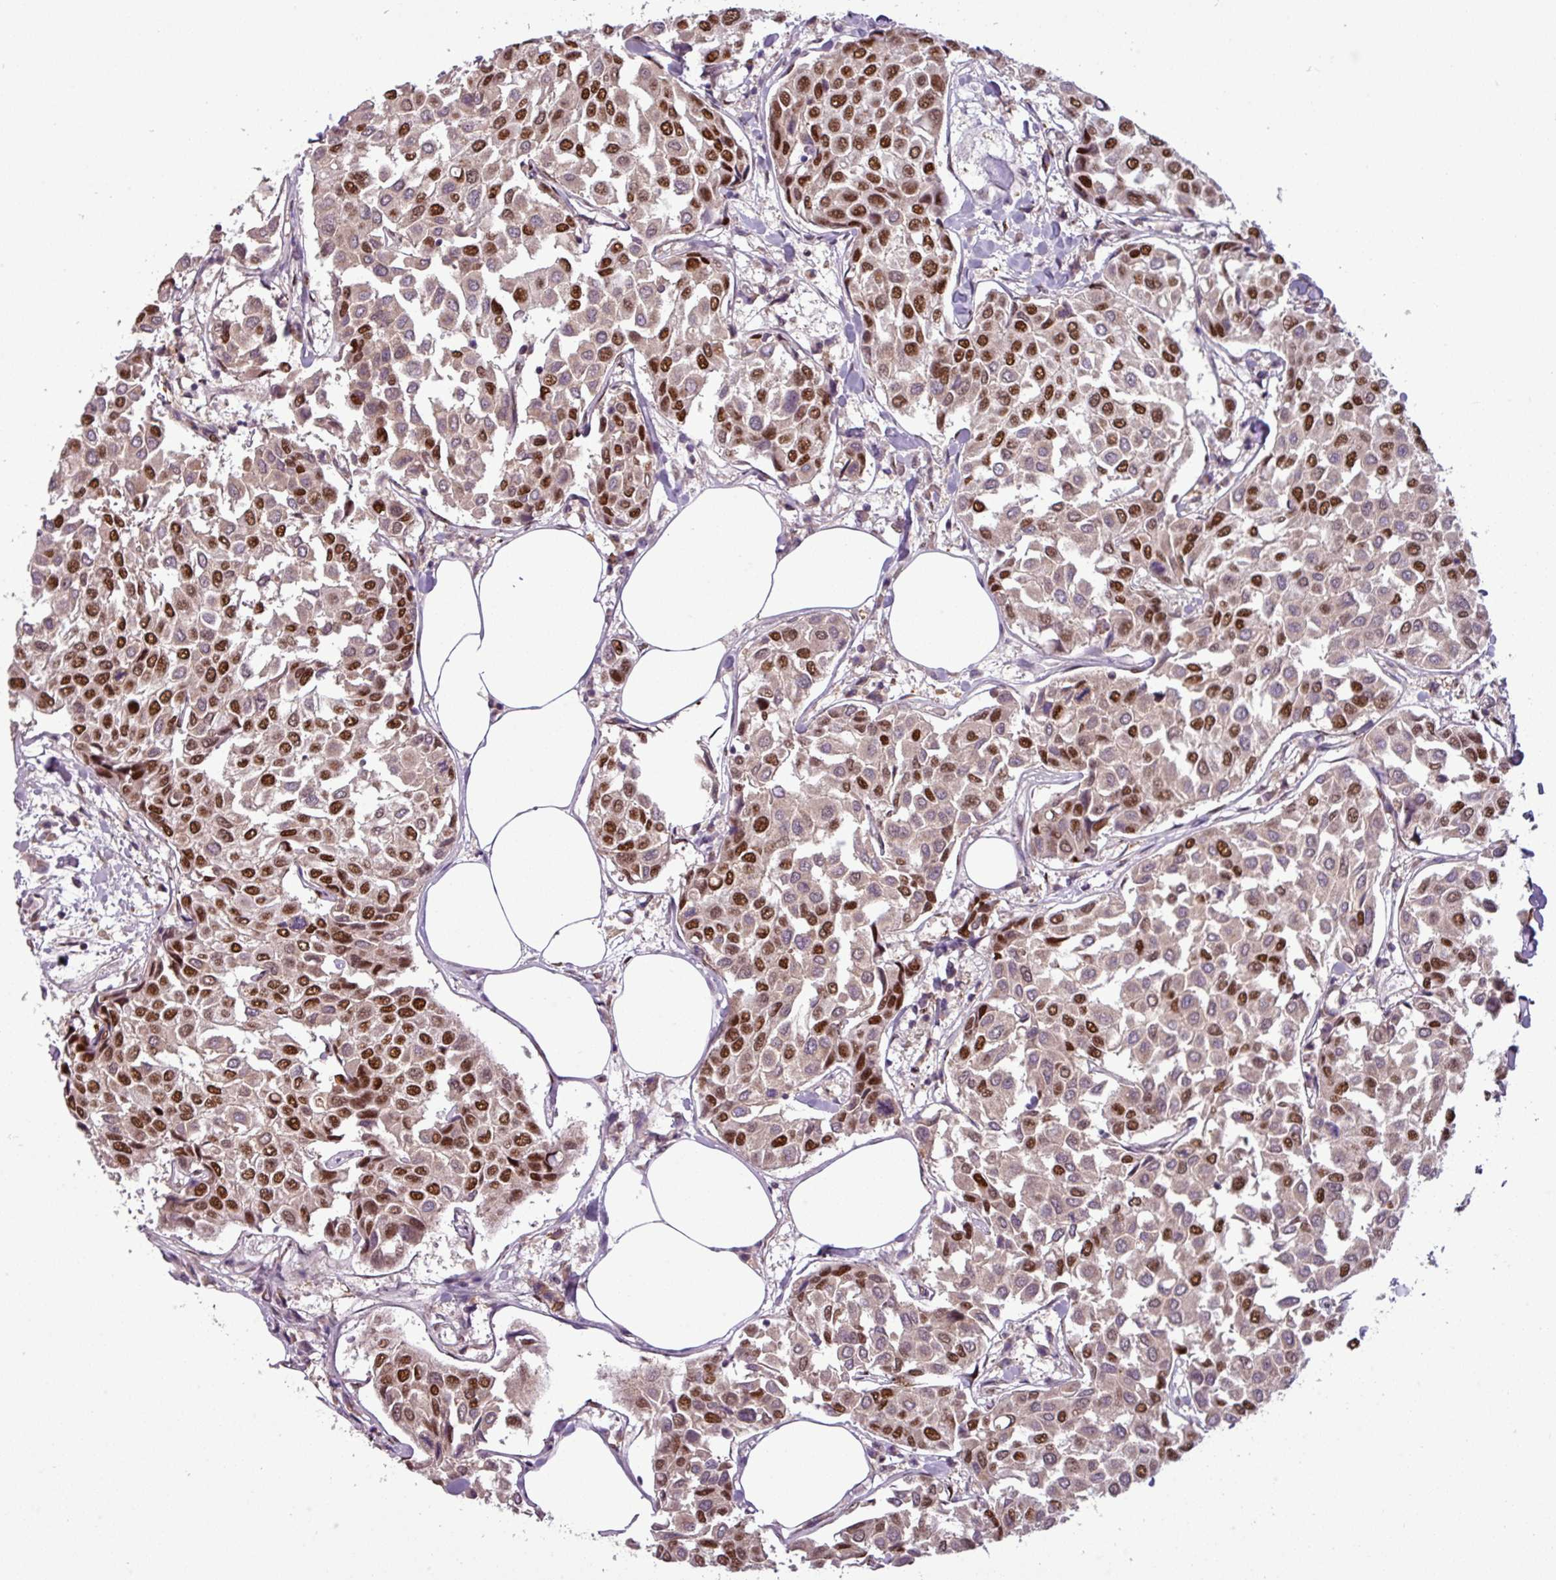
{"staining": {"intensity": "strong", "quantity": ">75%", "location": "nuclear"}, "tissue": "breast cancer", "cell_type": "Tumor cells", "image_type": "cancer", "snomed": [{"axis": "morphology", "description": "Duct carcinoma"}, {"axis": "topography", "description": "Breast"}], "caption": "There is high levels of strong nuclear staining in tumor cells of breast cancer (invasive ductal carcinoma), as demonstrated by immunohistochemical staining (brown color).", "gene": "IRF2BPL", "patient": {"sex": "female", "age": 55}}